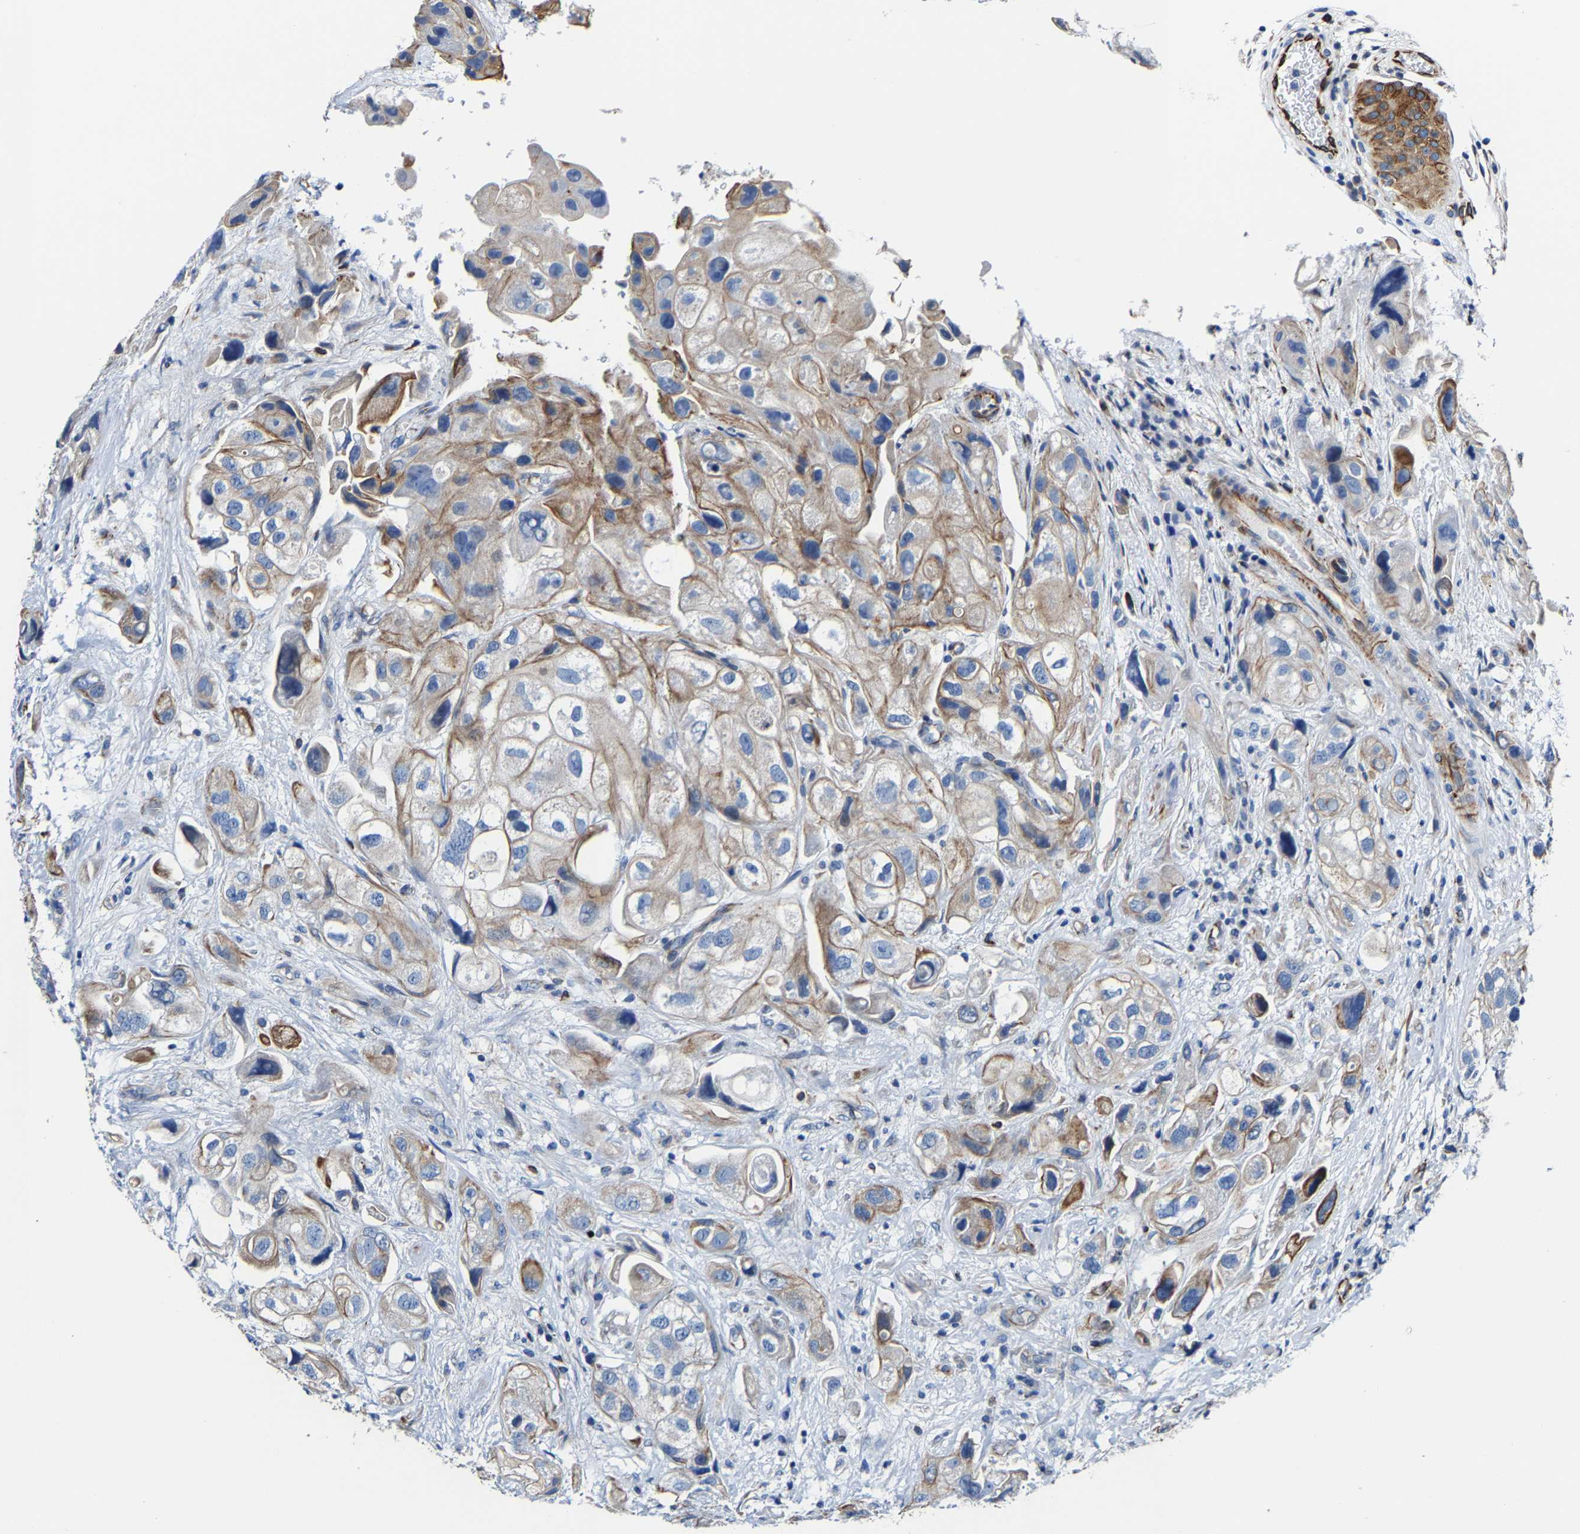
{"staining": {"intensity": "weak", "quantity": "25%-75%", "location": "cytoplasmic/membranous"}, "tissue": "urothelial cancer", "cell_type": "Tumor cells", "image_type": "cancer", "snomed": [{"axis": "morphology", "description": "Urothelial carcinoma, High grade"}, {"axis": "topography", "description": "Urinary bladder"}], "caption": "Protein staining reveals weak cytoplasmic/membranous staining in approximately 25%-75% of tumor cells in urothelial carcinoma (high-grade).", "gene": "MMEL1", "patient": {"sex": "female", "age": 64}}